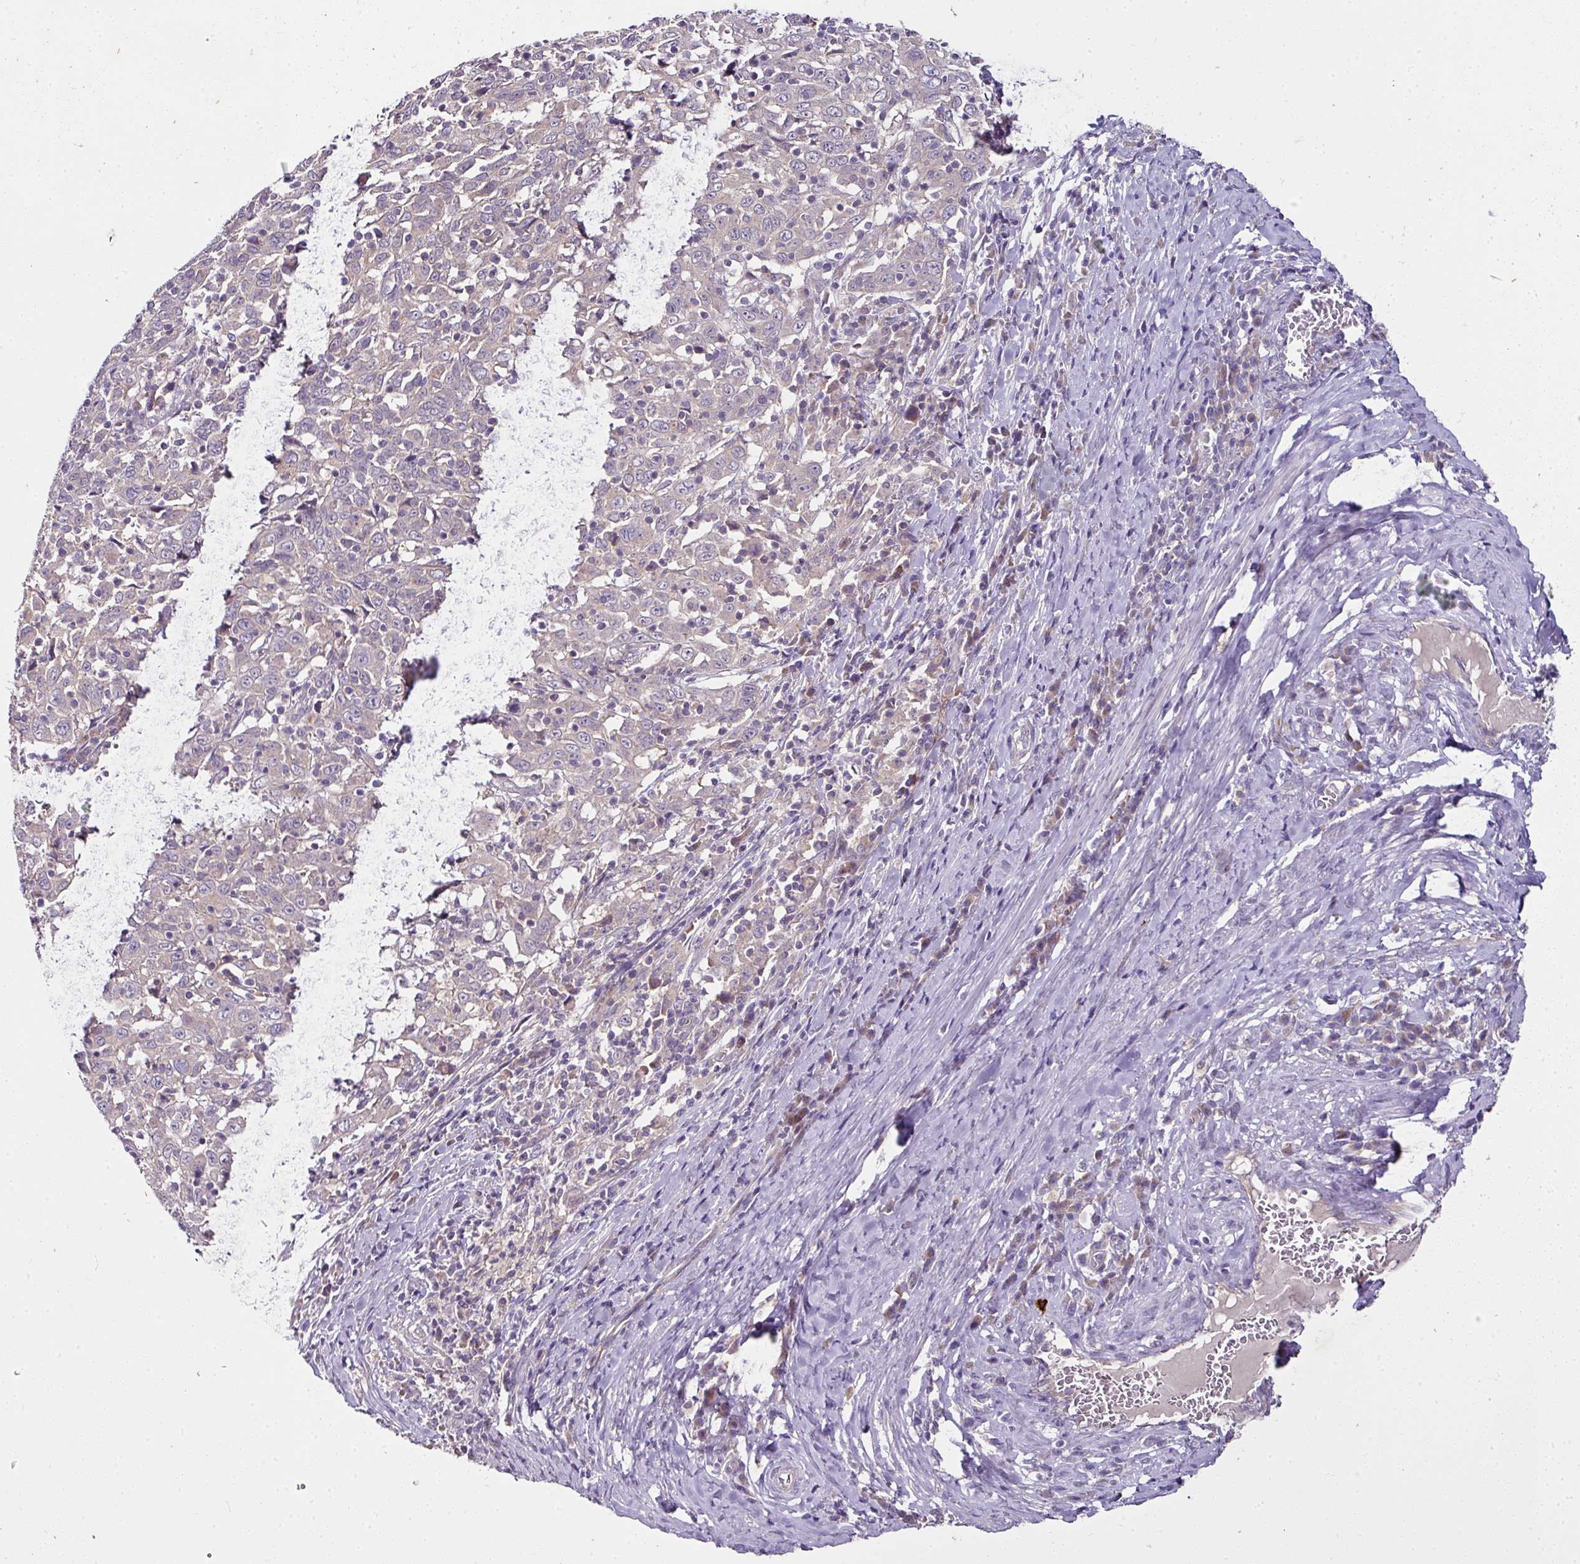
{"staining": {"intensity": "weak", "quantity": "<25%", "location": "cytoplasmic/membranous"}, "tissue": "cervical cancer", "cell_type": "Tumor cells", "image_type": "cancer", "snomed": [{"axis": "morphology", "description": "Squamous cell carcinoma, NOS"}, {"axis": "topography", "description": "Cervix"}], "caption": "A histopathology image of cervical cancer (squamous cell carcinoma) stained for a protein exhibits no brown staining in tumor cells.", "gene": "SKIC2", "patient": {"sex": "female", "age": 46}}